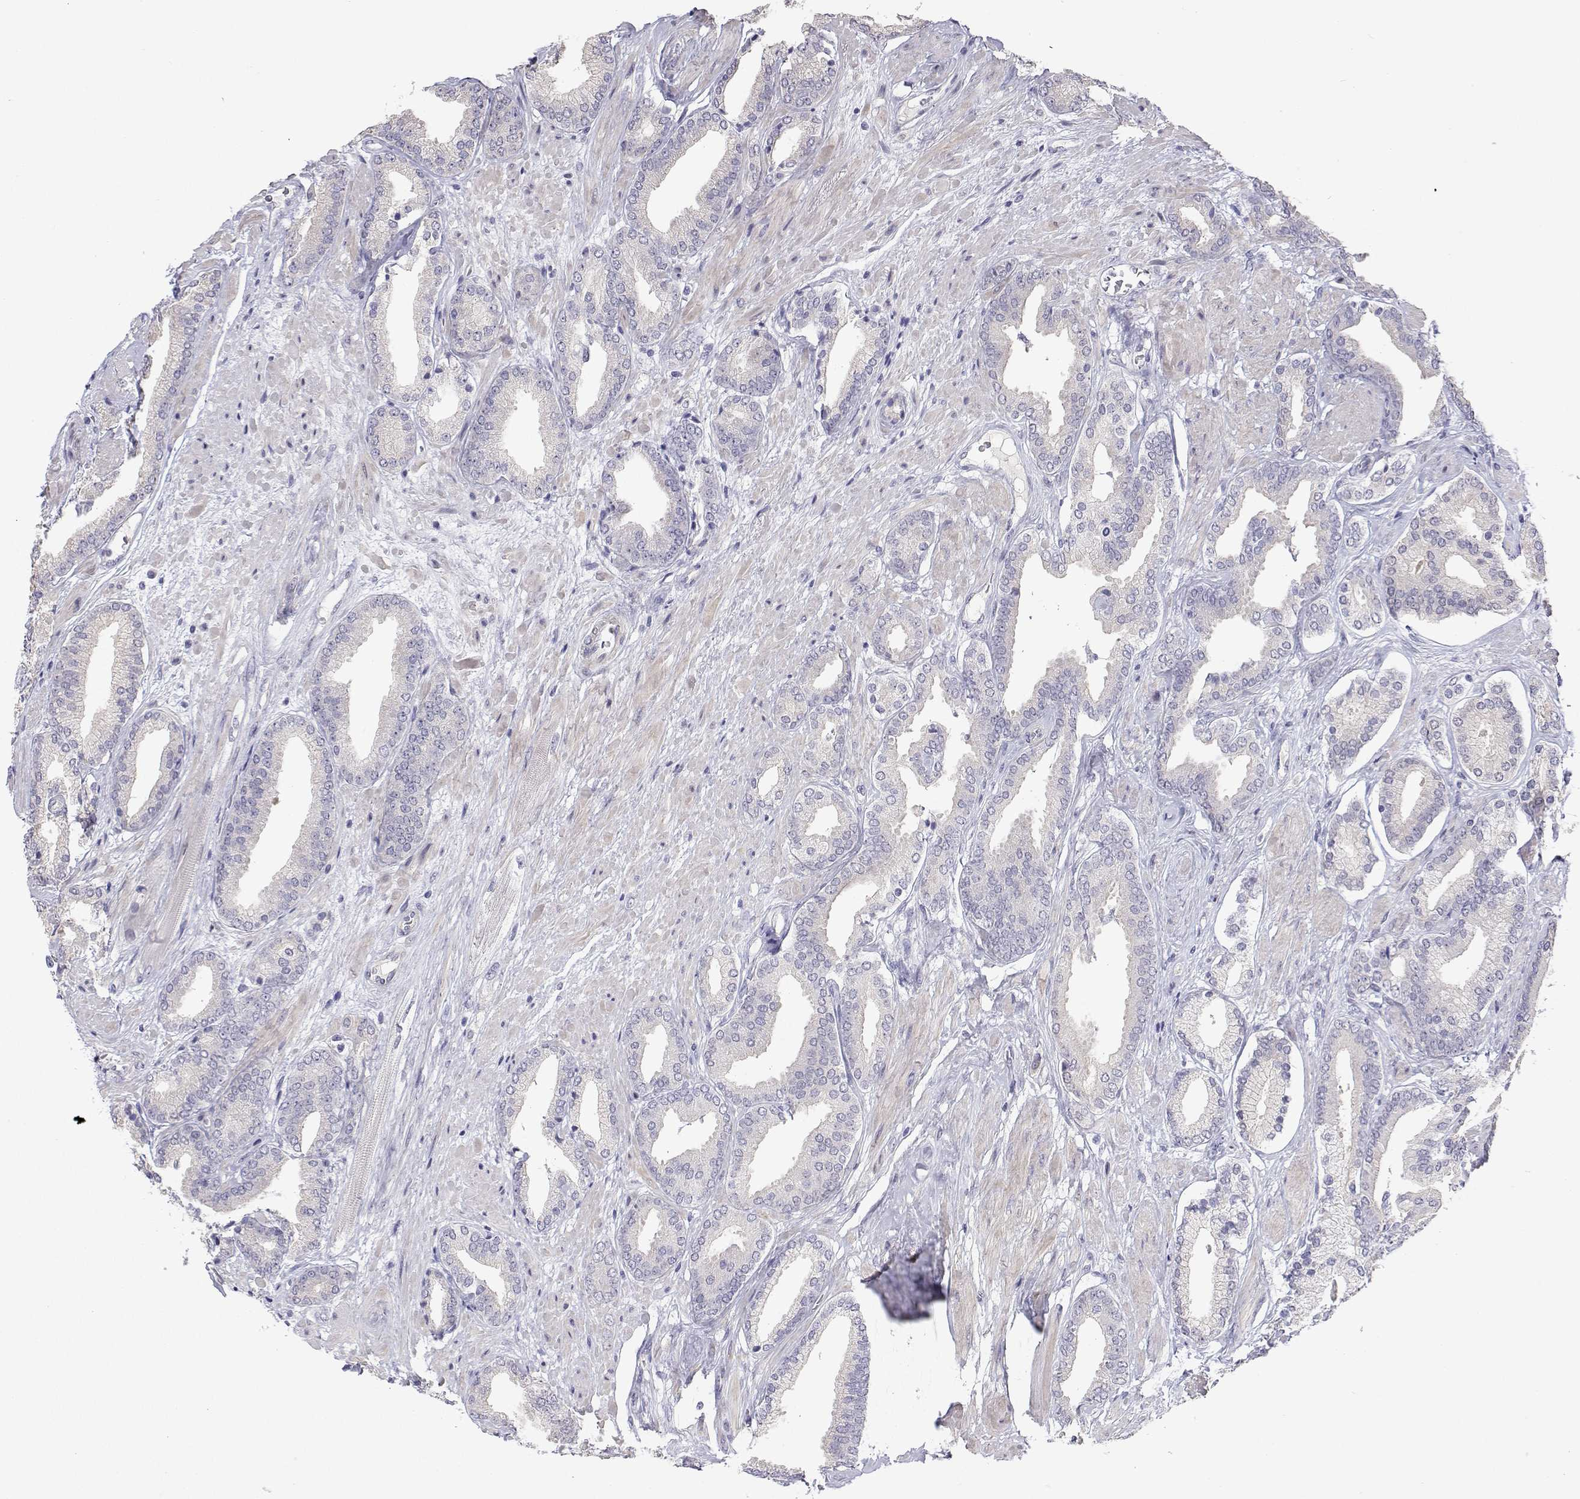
{"staining": {"intensity": "negative", "quantity": "none", "location": "none"}, "tissue": "prostate cancer", "cell_type": "Tumor cells", "image_type": "cancer", "snomed": [{"axis": "morphology", "description": "Adenocarcinoma, High grade"}, {"axis": "topography", "description": "Prostate"}], "caption": "Tumor cells show no significant expression in prostate adenocarcinoma (high-grade).", "gene": "ANKRD65", "patient": {"sex": "male", "age": 56}}